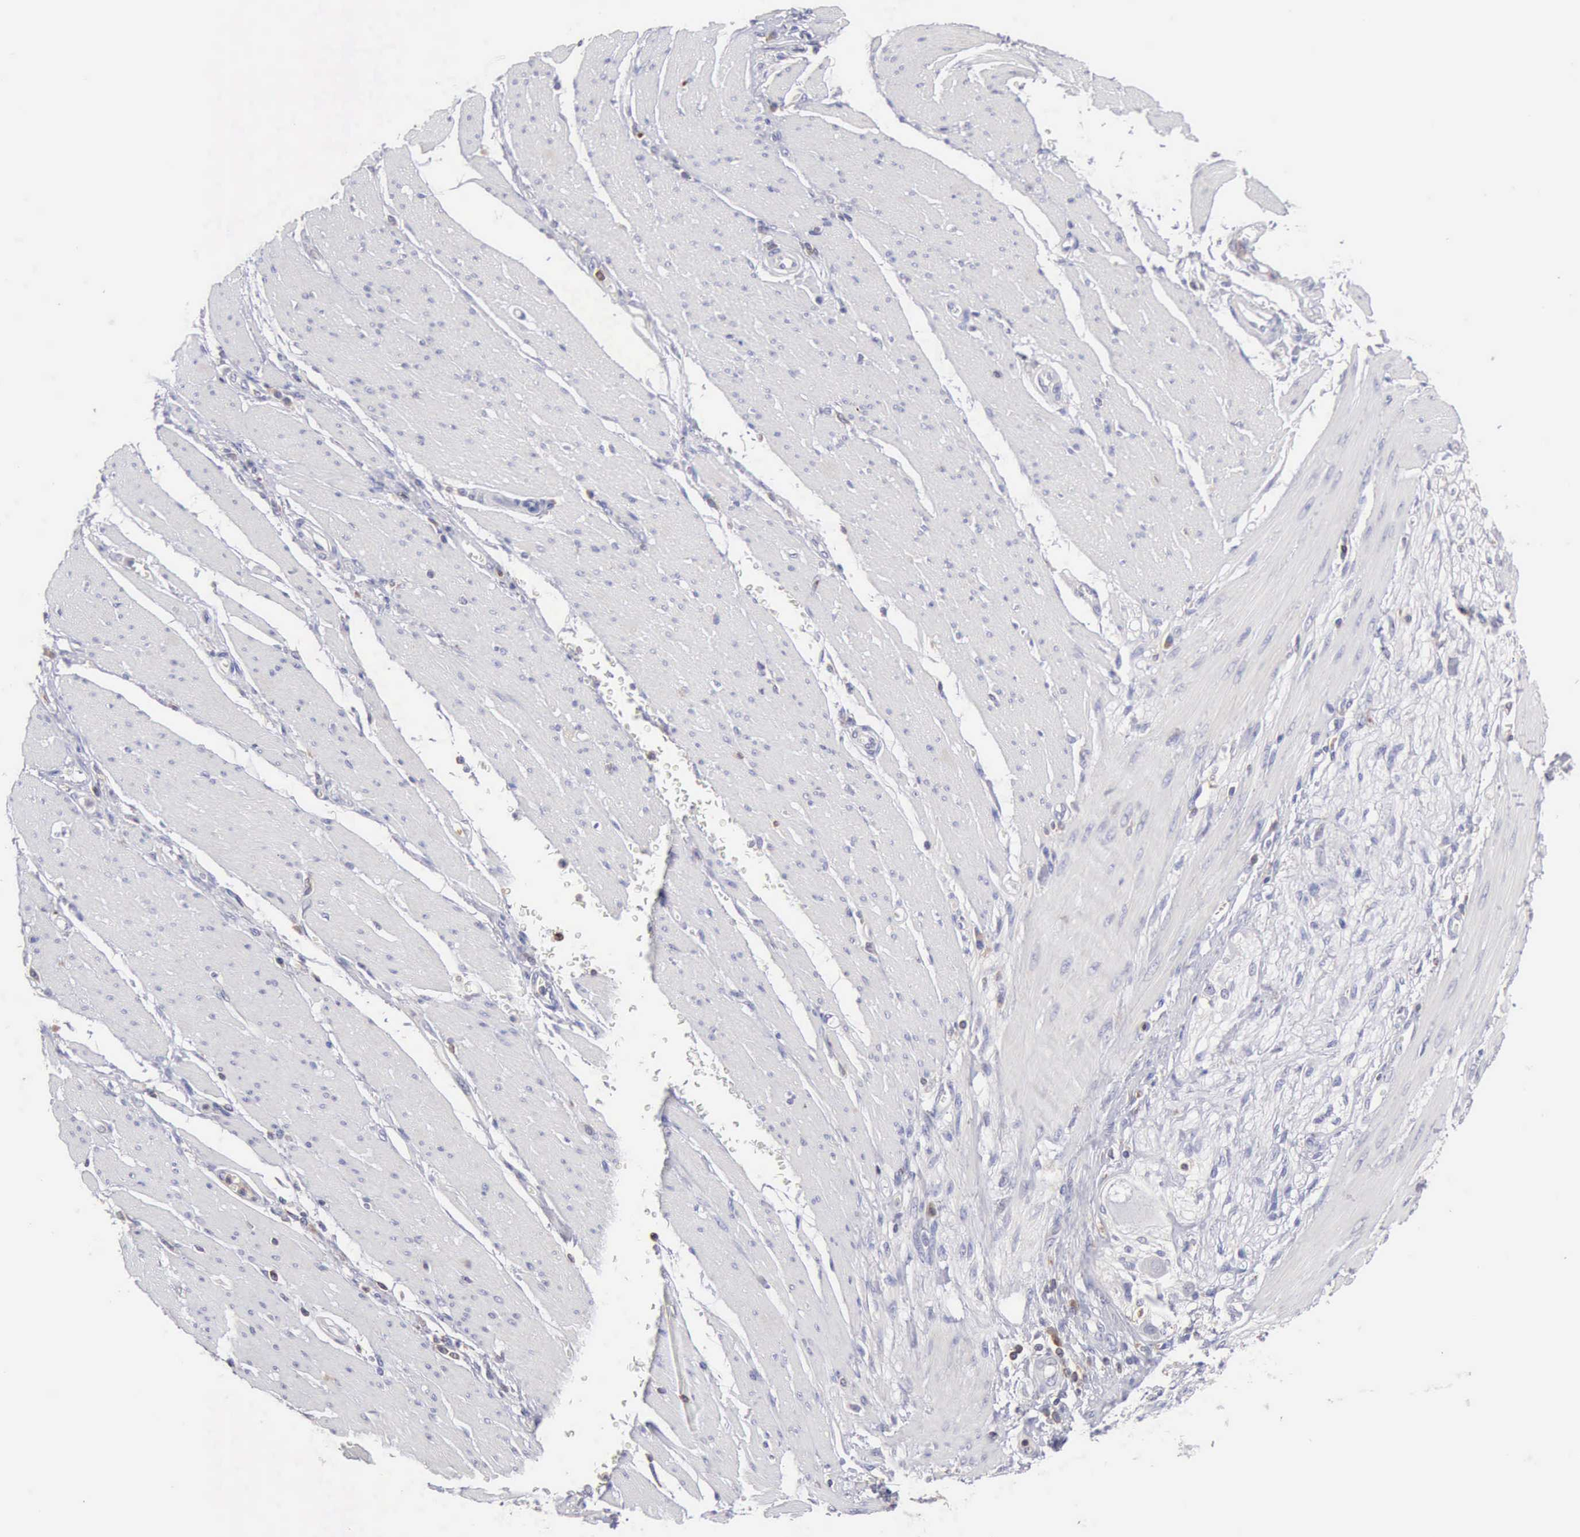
{"staining": {"intensity": "negative", "quantity": "none", "location": "none"}, "tissue": "pancreatic cancer", "cell_type": "Tumor cells", "image_type": "cancer", "snomed": [{"axis": "morphology", "description": "Adenocarcinoma, NOS"}, {"axis": "topography", "description": "Pancreas"}], "caption": "DAB (3,3'-diaminobenzidine) immunohistochemical staining of human pancreatic cancer demonstrates no significant positivity in tumor cells.", "gene": "SASH3", "patient": {"sex": "female", "age": 70}}